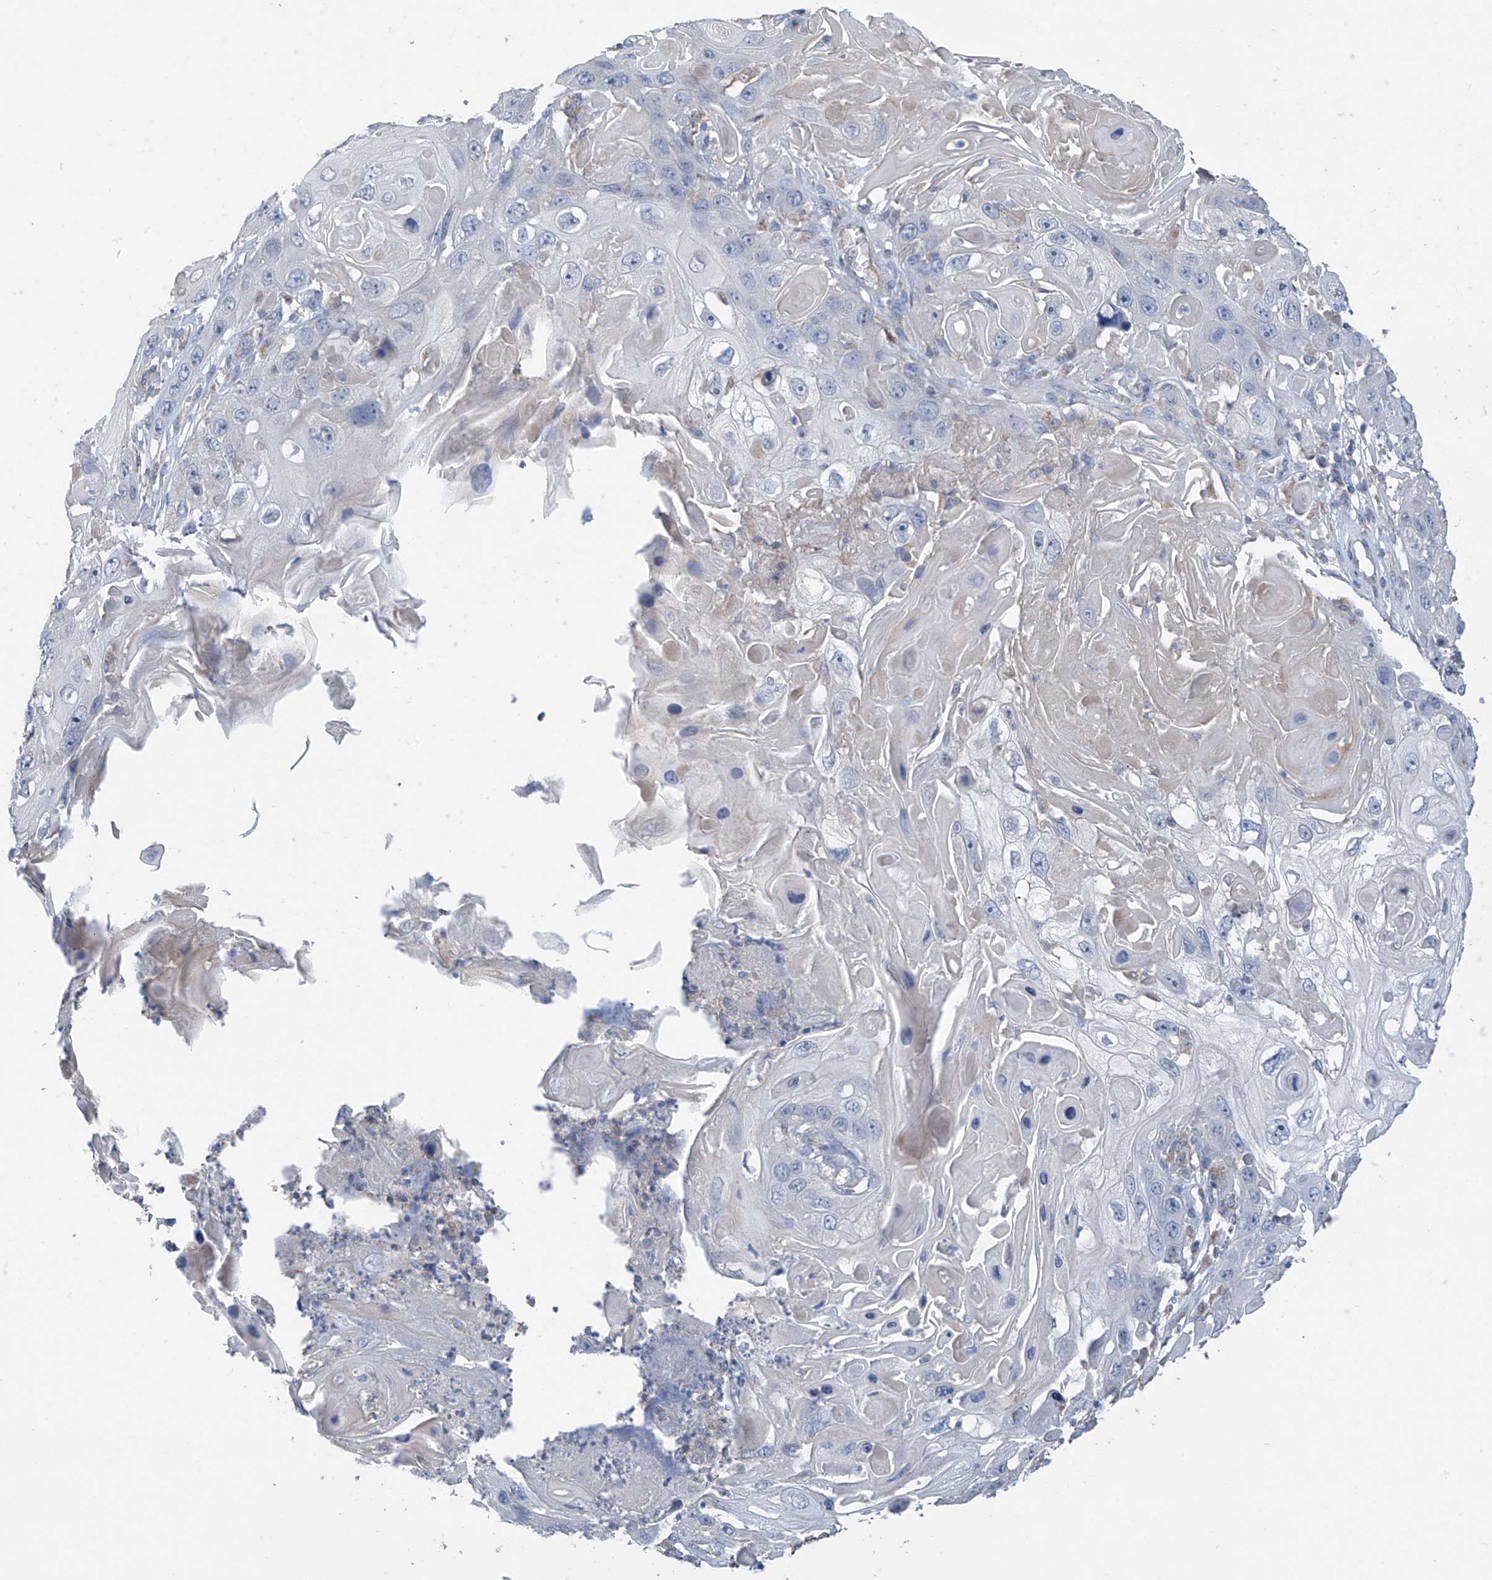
{"staining": {"intensity": "negative", "quantity": "none", "location": "none"}, "tissue": "skin cancer", "cell_type": "Tumor cells", "image_type": "cancer", "snomed": [{"axis": "morphology", "description": "Squamous cell carcinoma, NOS"}, {"axis": "topography", "description": "Skin"}], "caption": "Skin squamous cell carcinoma was stained to show a protein in brown. There is no significant expression in tumor cells.", "gene": "SYN3", "patient": {"sex": "male", "age": 55}}